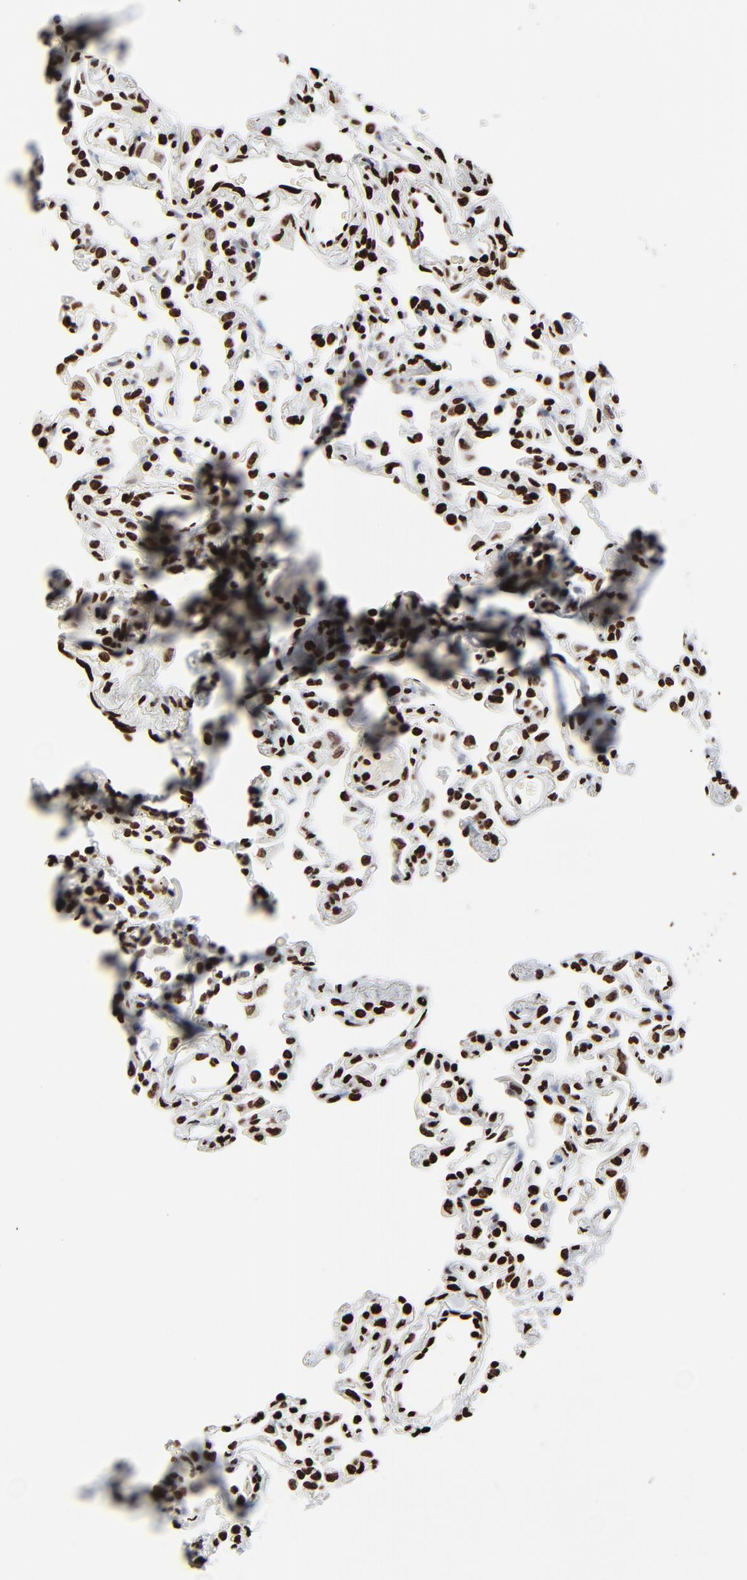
{"staining": {"intensity": "strong", "quantity": ">75%", "location": "nuclear"}, "tissue": "lung", "cell_type": "Alveolar cells", "image_type": "normal", "snomed": [{"axis": "morphology", "description": "Normal tissue, NOS"}, {"axis": "topography", "description": "Lung"}], "caption": "A brown stain shows strong nuclear expression of a protein in alveolar cells of unremarkable human lung. The protein of interest is stained brown, and the nuclei are stained in blue (DAB (3,3'-diaminobenzidine) IHC with brightfield microscopy, high magnification).", "gene": "H3", "patient": {"sex": "female", "age": 49}}